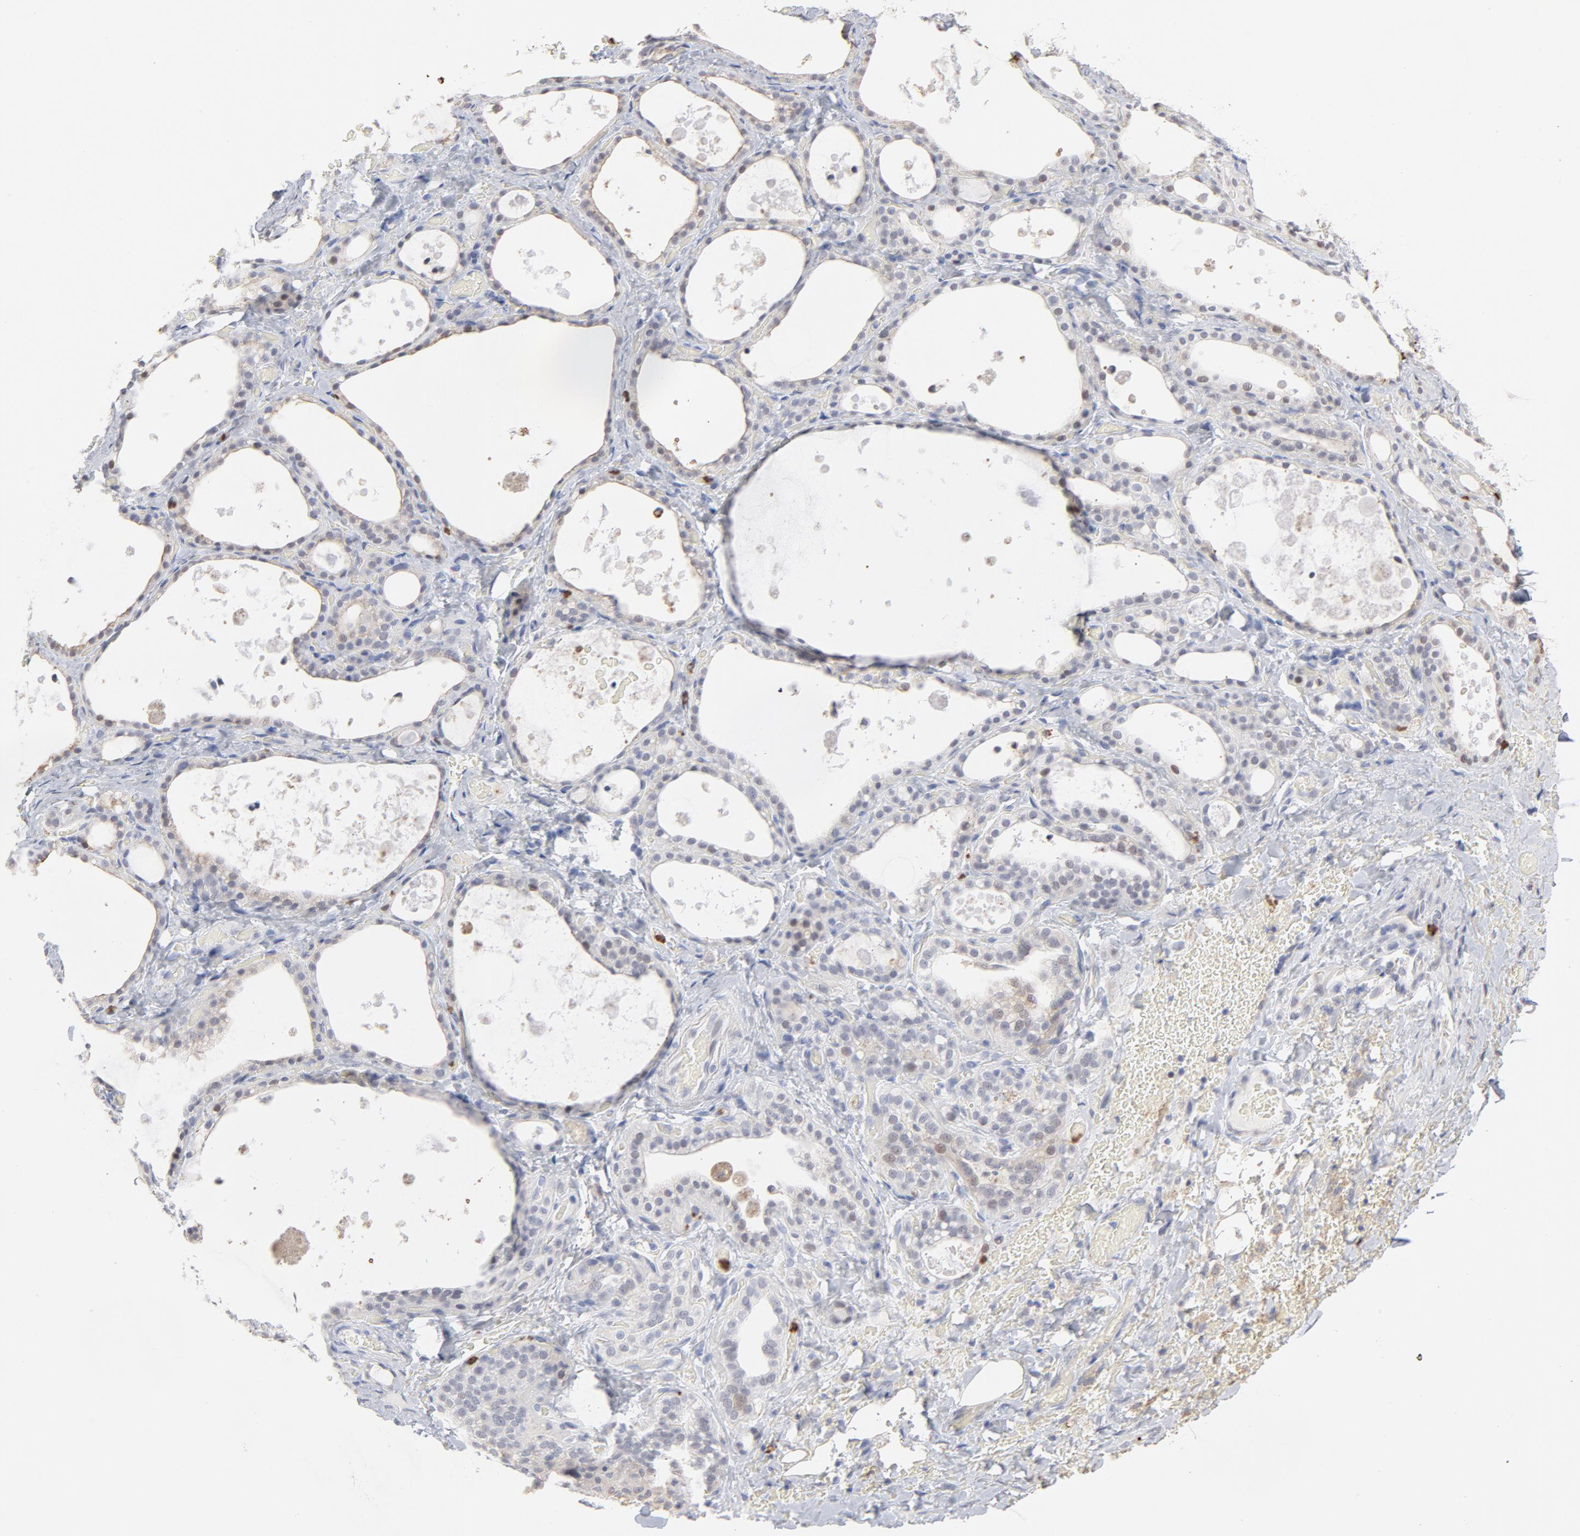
{"staining": {"intensity": "weak", "quantity": "25%-75%", "location": "cytoplasmic/membranous,nuclear"}, "tissue": "thyroid gland", "cell_type": "Glandular cells", "image_type": "normal", "snomed": [{"axis": "morphology", "description": "Normal tissue, NOS"}, {"axis": "topography", "description": "Thyroid gland"}], "caption": "Approximately 25%-75% of glandular cells in normal human thyroid gland demonstrate weak cytoplasmic/membranous,nuclear protein expression as visualized by brown immunohistochemical staining.", "gene": "PNMA1", "patient": {"sex": "male", "age": 61}}